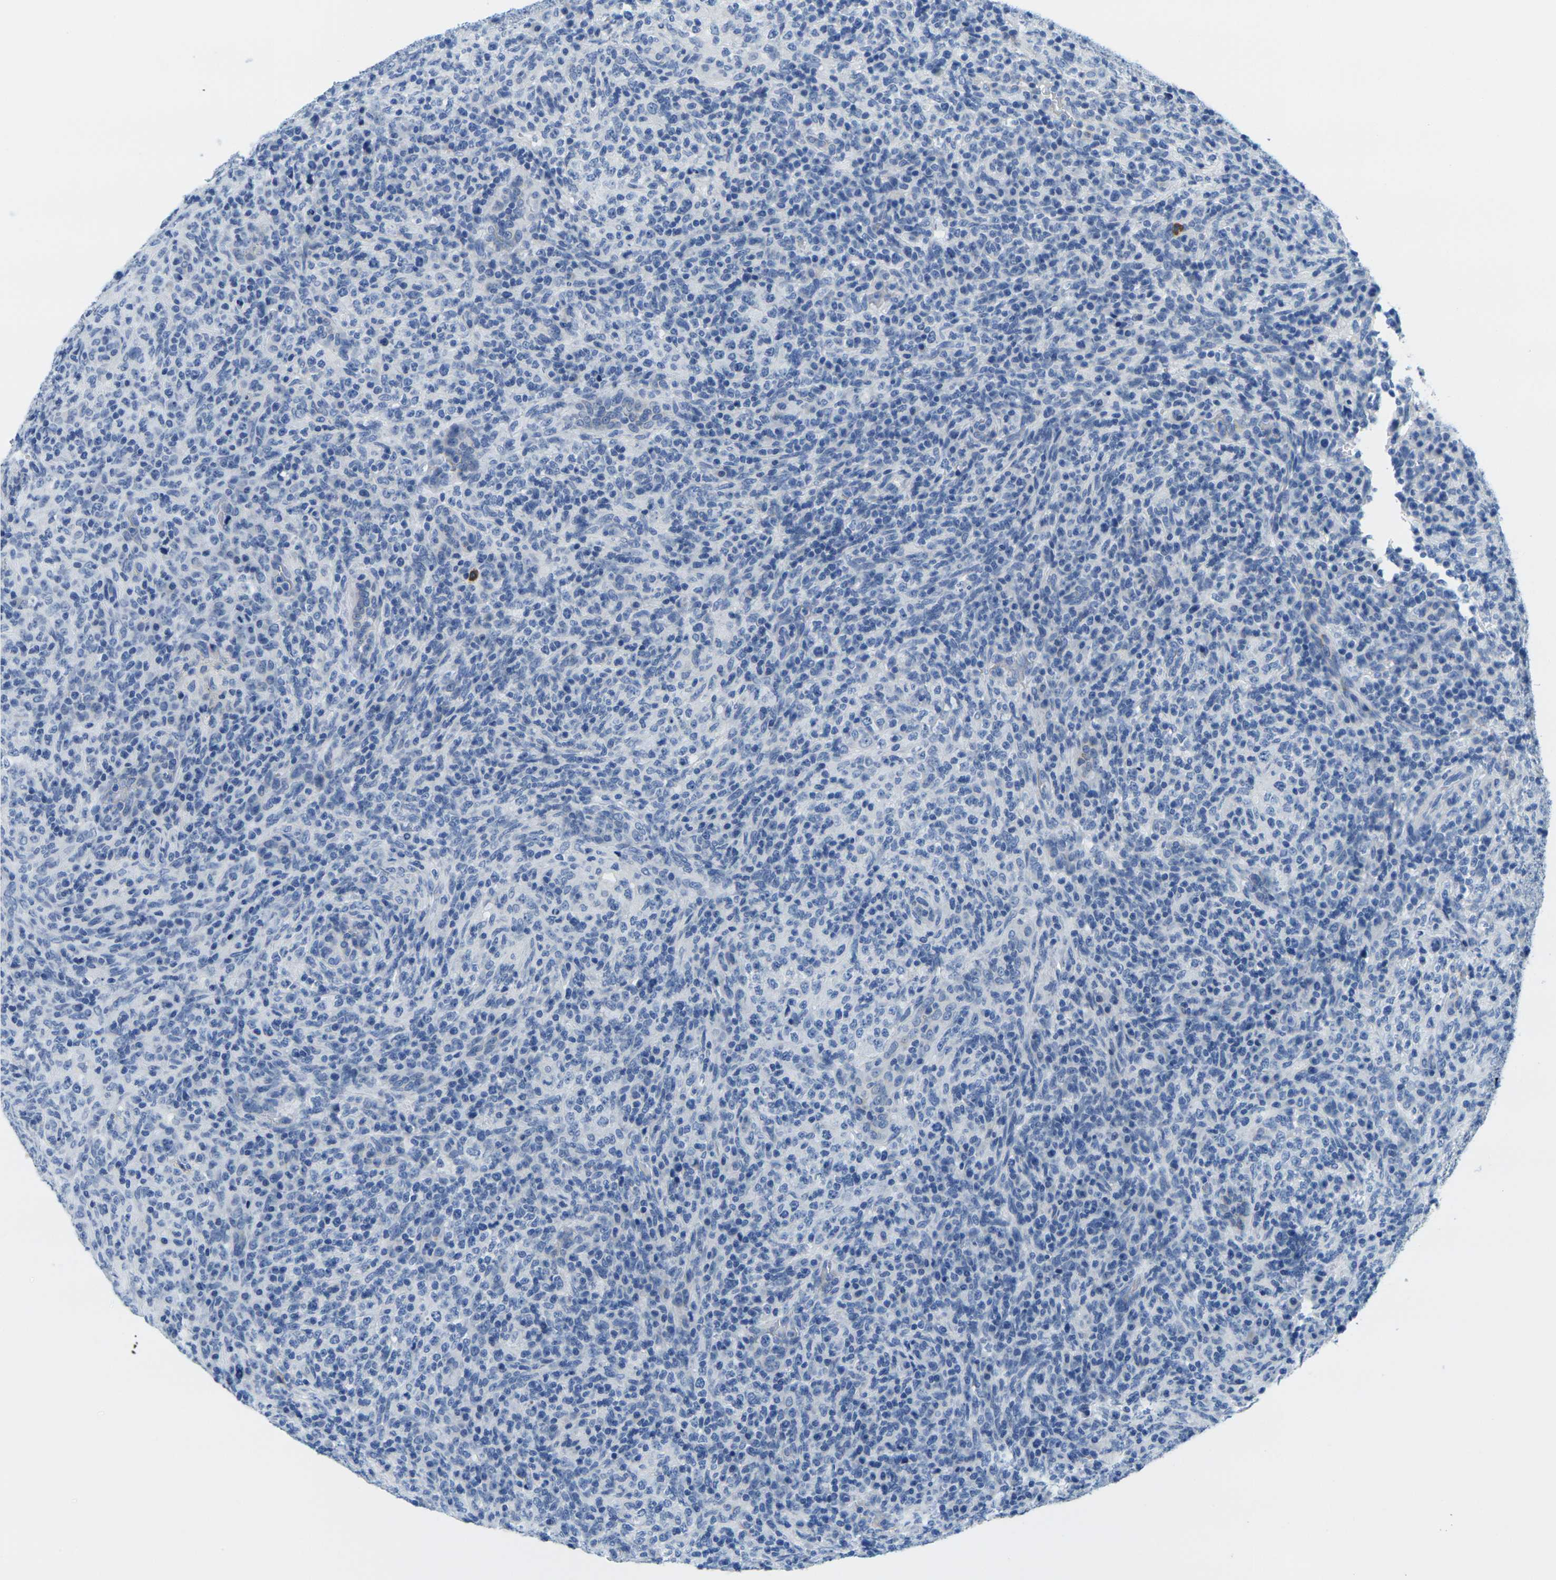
{"staining": {"intensity": "negative", "quantity": "none", "location": "none"}, "tissue": "lymphoma", "cell_type": "Tumor cells", "image_type": "cancer", "snomed": [{"axis": "morphology", "description": "Malignant lymphoma, non-Hodgkin's type, High grade"}, {"axis": "topography", "description": "Lymph node"}], "caption": "Tumor cells show no significant staining in lymphoma.", "gene": "FAM3D", "patient": {"sex": "female", "age": 76}}